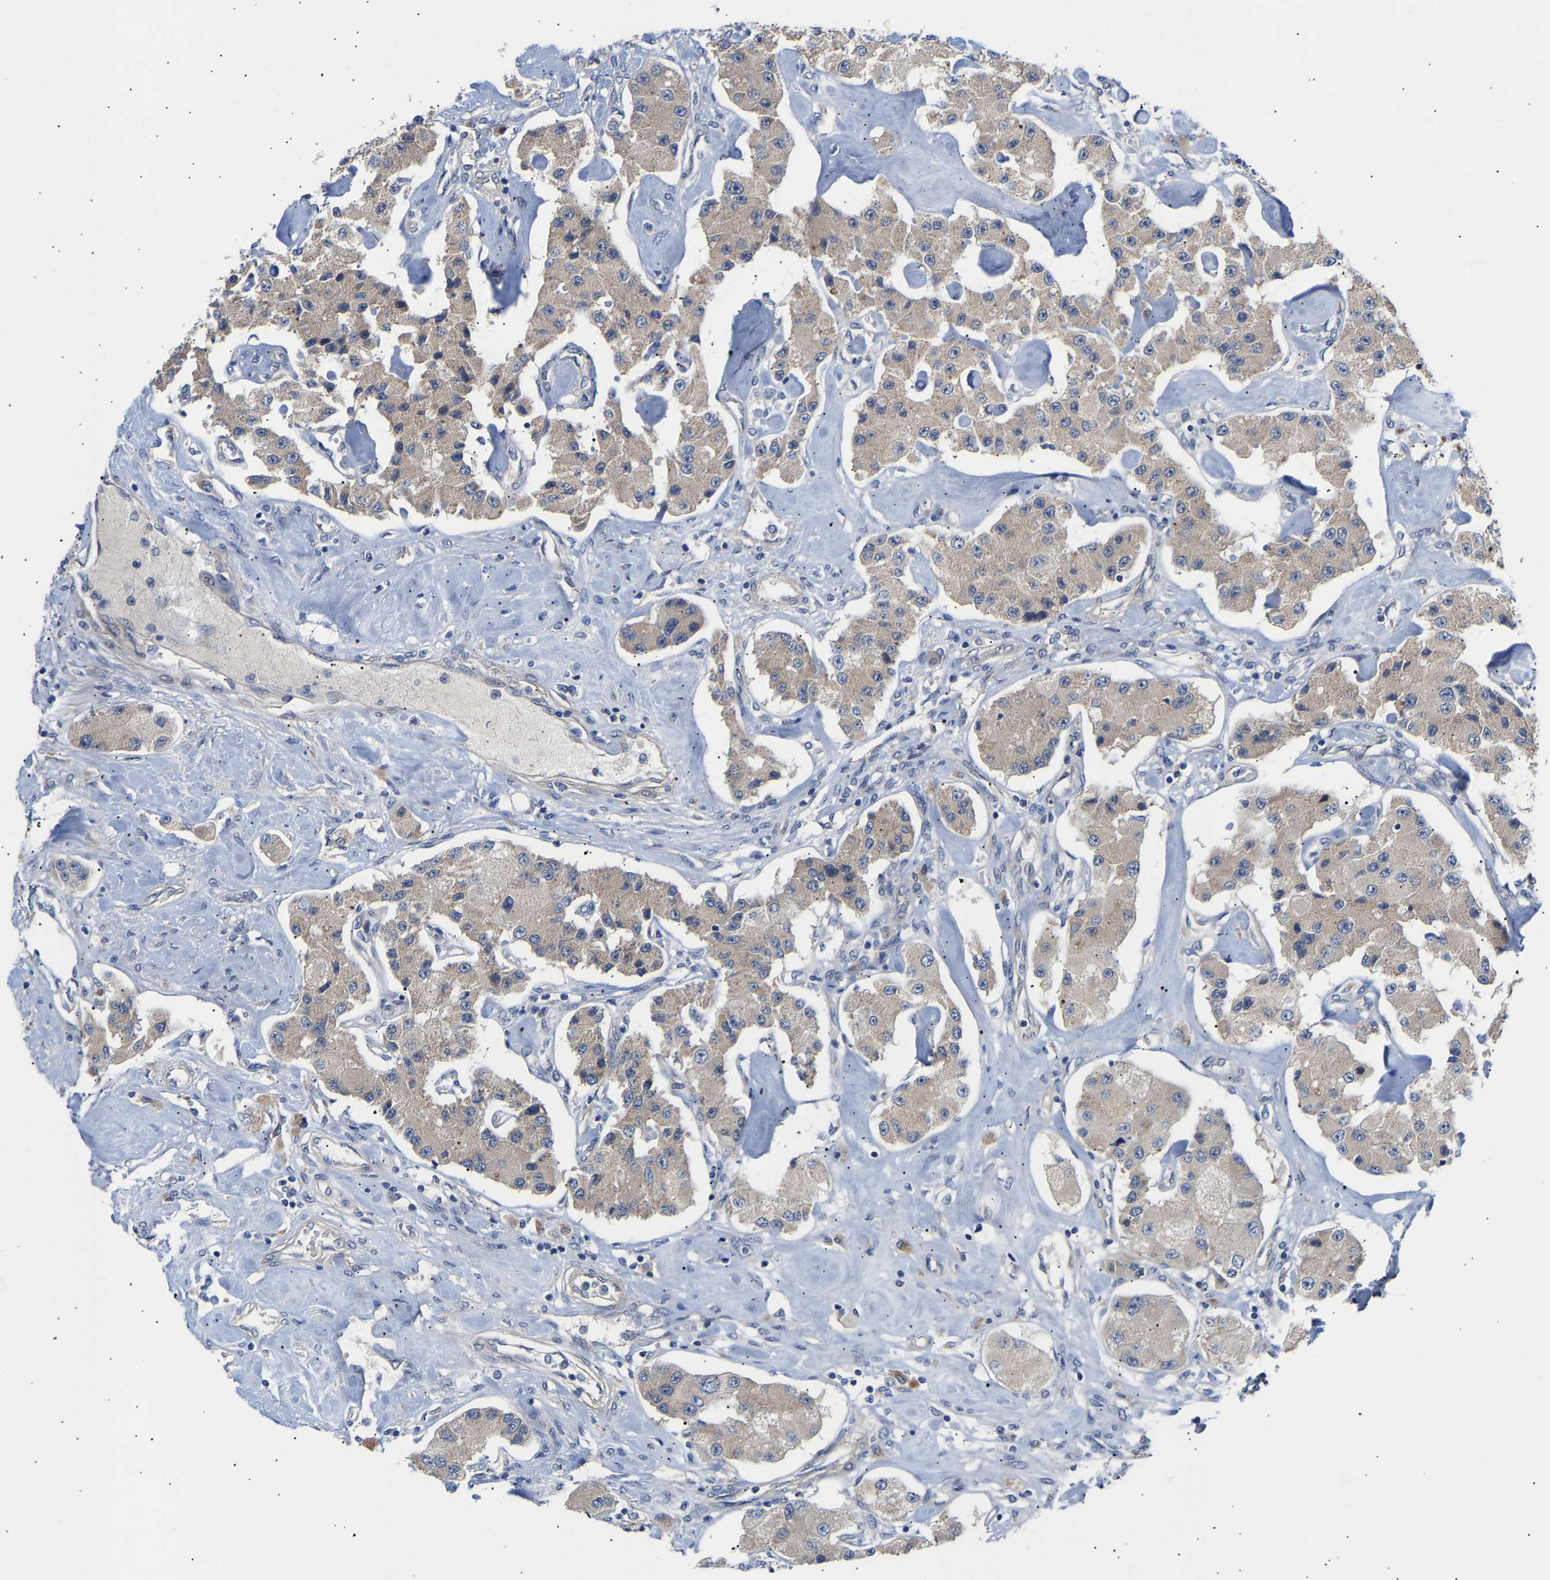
{"staining": {"intensity": "weak", "quantity": "<25%", "location": "cytoplasmic/membranous"}, "tissue": "carcinoid", "cell_type": "Tumor cells", "image_type": "cancer", "snomed": [{"axis": "morphology", "description": "Carcinoid, malignant, NOS"}, {"axis": "topography", "description": "Pancreas"}], "caption": "Tumor cells are negative for protein expression in human malignant carcinoid. (Stains: DAB immunohistochemistry with hematoxylin counter stain, Microscopy: brightfield microscopy at high magnification).", "gene": "KASH5", "patient": {"sex": "male", "age": 41}}